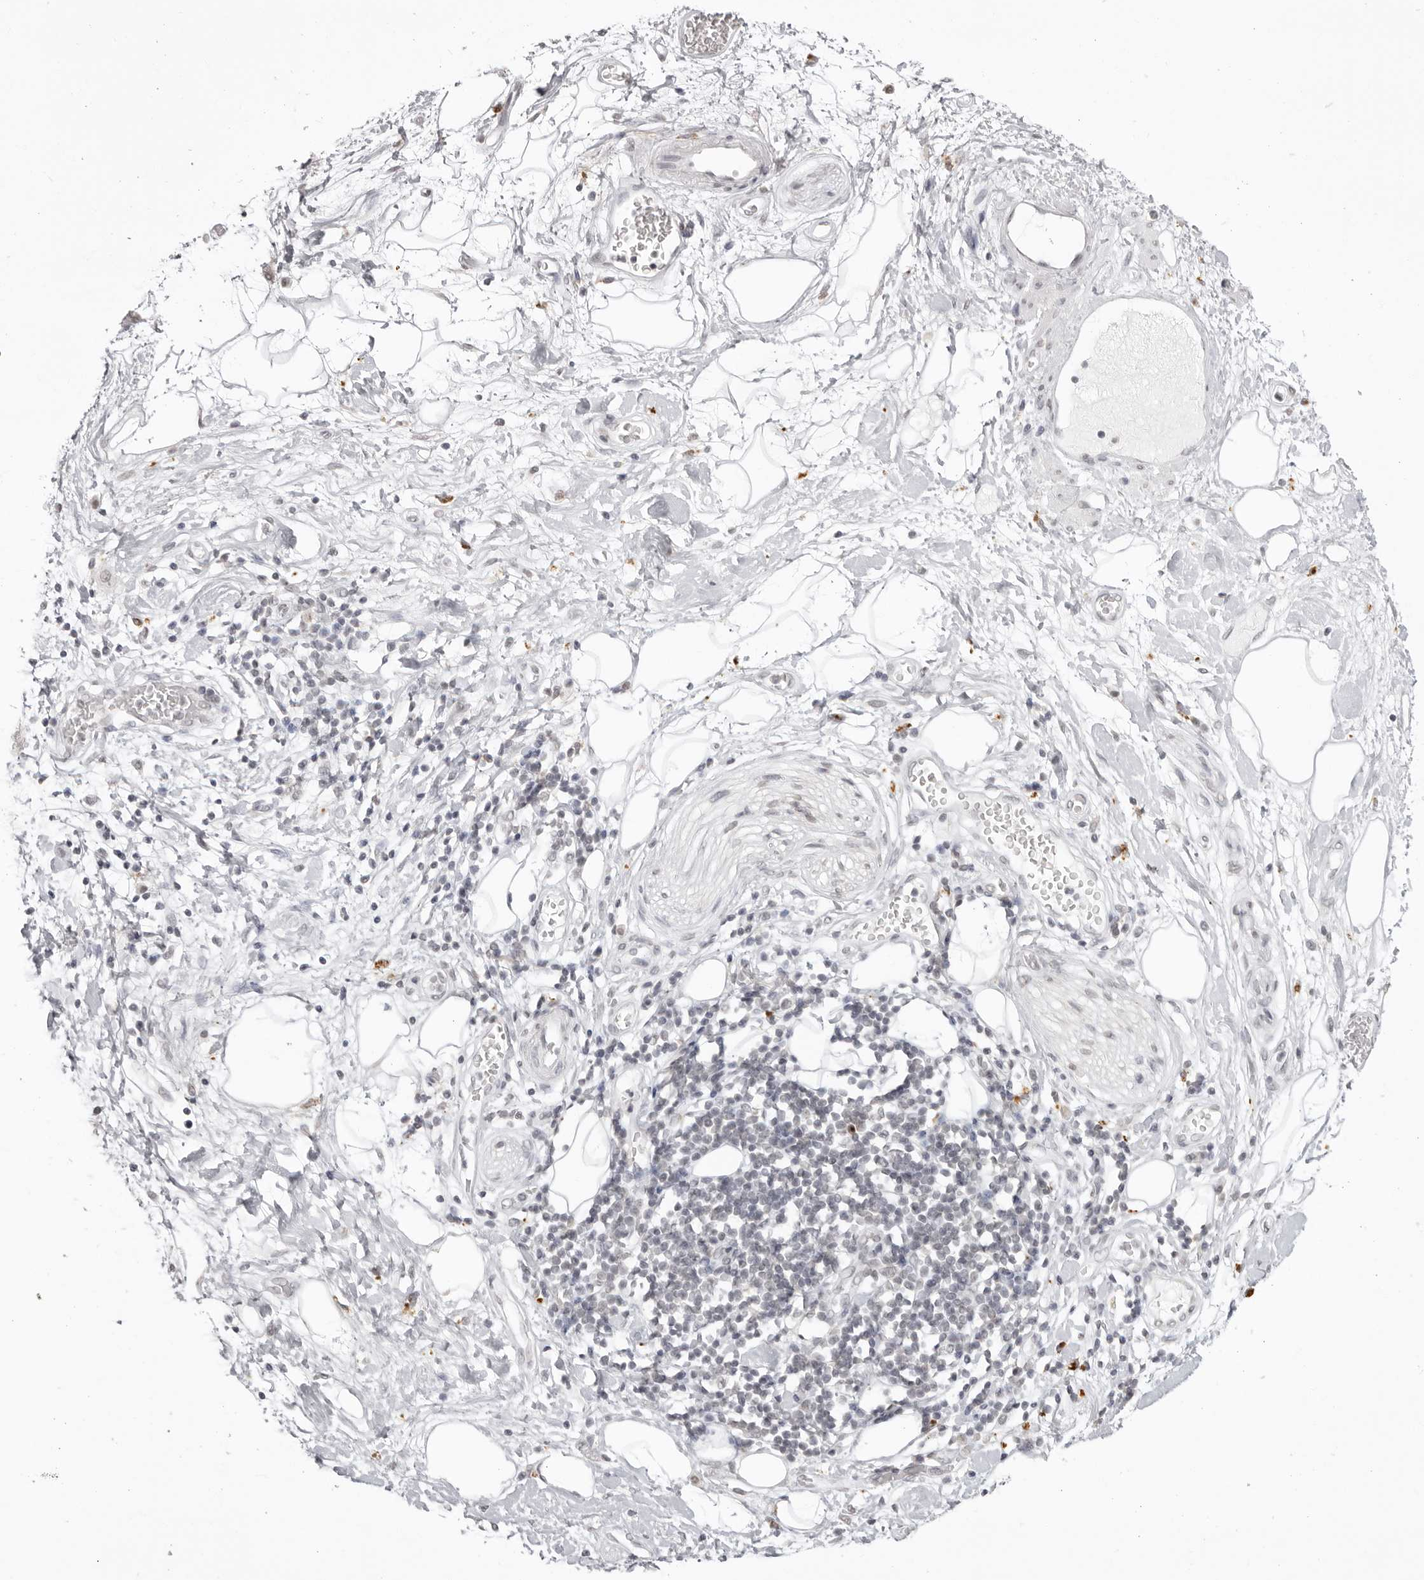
{"staining": {"intensity": "weak", "quantity": "25%-75%", "location": "nuclear"}, "tissue": "adipose tissue", "cell_type": "Adipocytes", "image_type": "normal", "snomed": [{"axis": "morphology", "description": "Normal tissue, NOS"}, {"axis": "morphology", "description": "Adenocarcinoma, NOS"}, {"axis": "topography", "description": "Duodenum"}, {"axis": "topography", "description": "Peripheral nerve tissue"}], "caption": "IHC photomicrograph of benign human adipose tissue stained for a protein (brown), which reveals low levels of weak nuclear expression in about 25%-75% of adipocytes.", "gene": "NTM", "patient": {"sex": "female", "age": 60}}